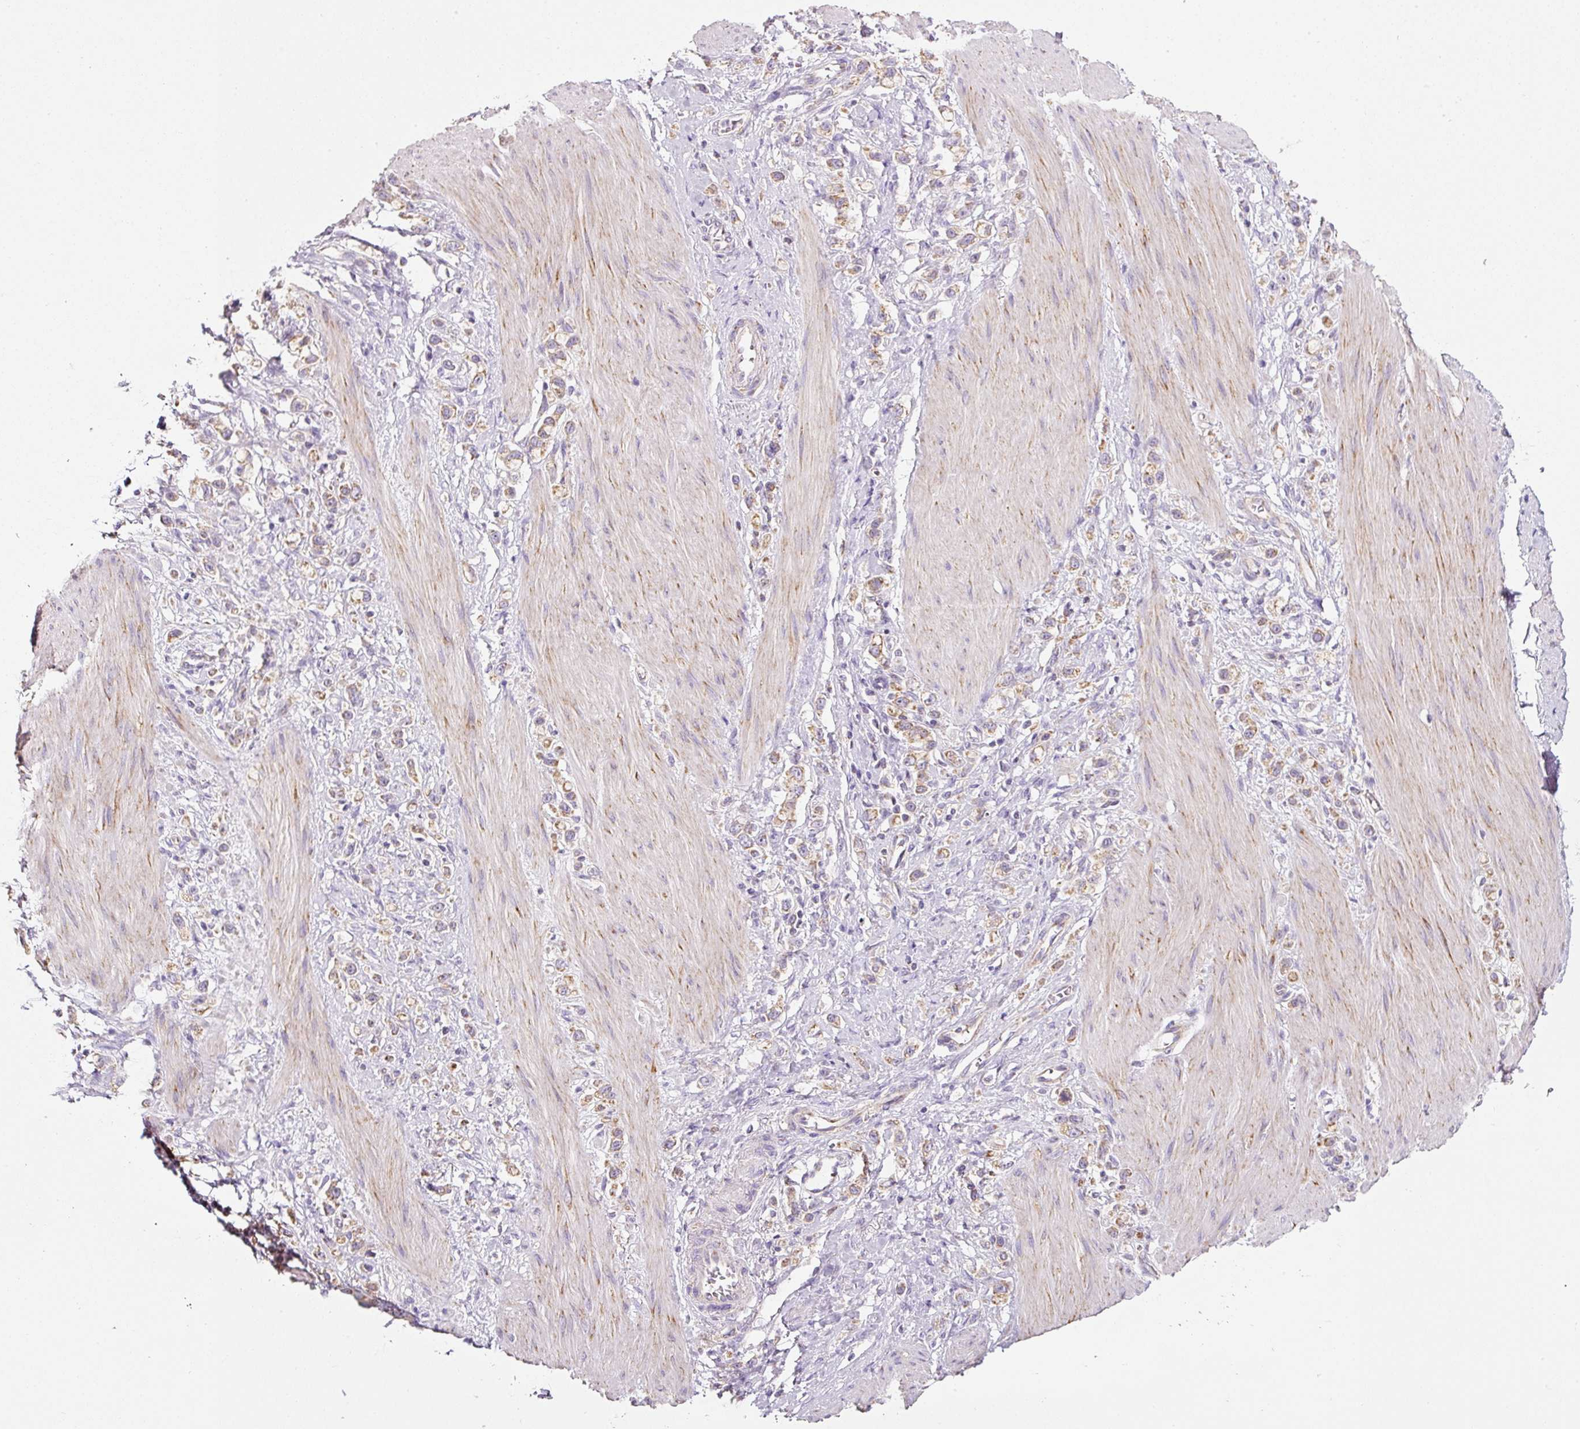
{"staining": {"intensity": "moderate", "quantity": ">75%", "location": "cytoplasmic/membranous"}, "tissue": "stomach cancer", "cell_type": "Tumor cells", "image_type": "cancer", "snomed": [{"axis": "morphology", "description": "Adenocarcinoma, NOS"}, {"axis": "topography", "description": "Stomach"}], "caption": "An image showing moderate cytoplasmic/membranous positivity in about >75% of tumor cells in stomach cancer (adenocarcinoma), as visualized by brown immunohistochemical staining.", "gene": "NDUFA1", "patient": {"sex": "female", "age": 65}}